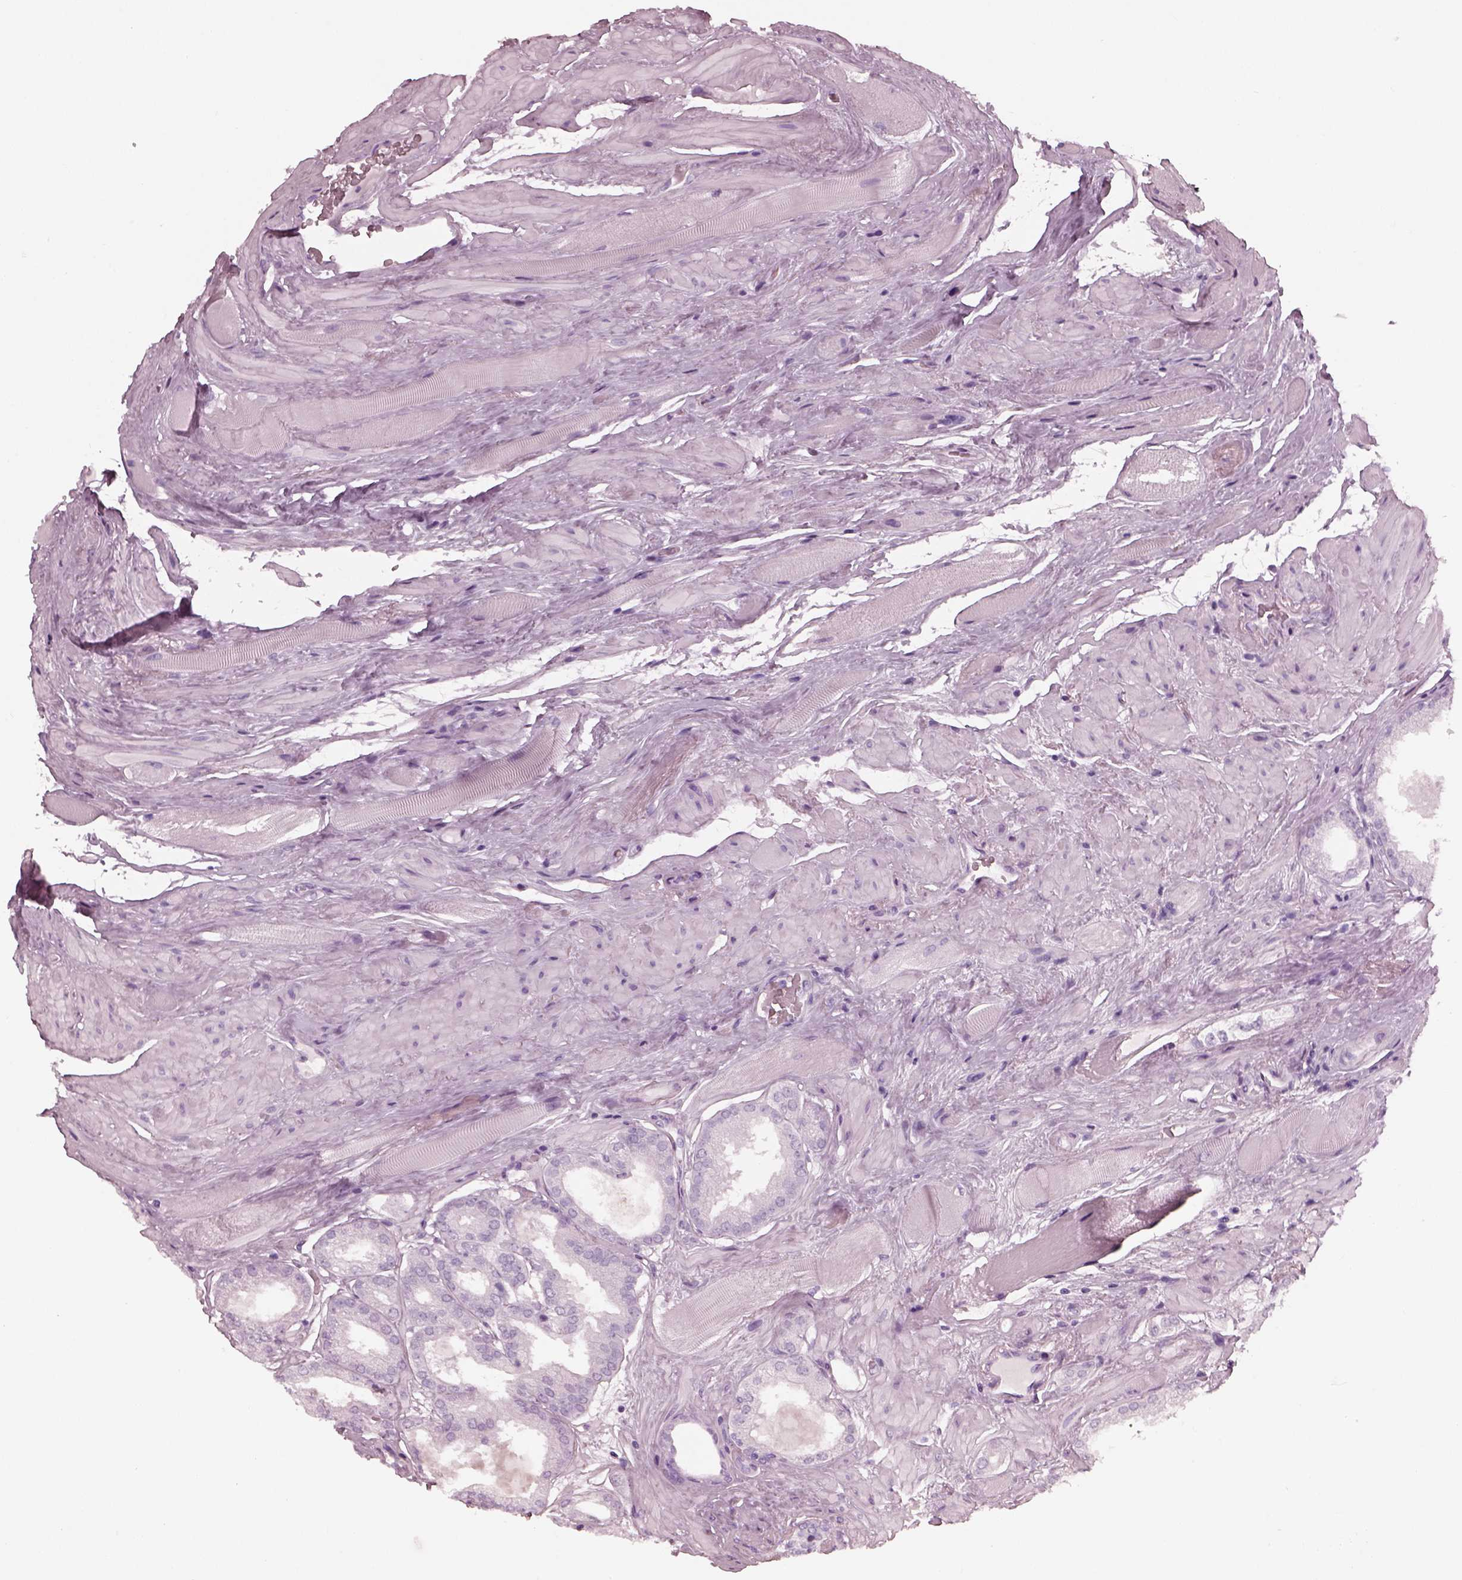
{"staining": {"intensity": "negative", "quantity": "none", "location": "none"}, "tissue": "prostate cancer", "cell_type": "Tumor cells", "image_type": "cancer", "snomed": [{"axis": "morphology", "description": "Adenocarcinoma, NOS"}, {"axis": "topography", "description": "Prostate"}], "caption": "Immunohistochemistry (IHC) histopathology image of human prostate adenocarcinoma stained for a protein (brown), which displays no expression in tumor cells.", "gene": "FABP9", "patient": {"sex": "male", "age": 63}}